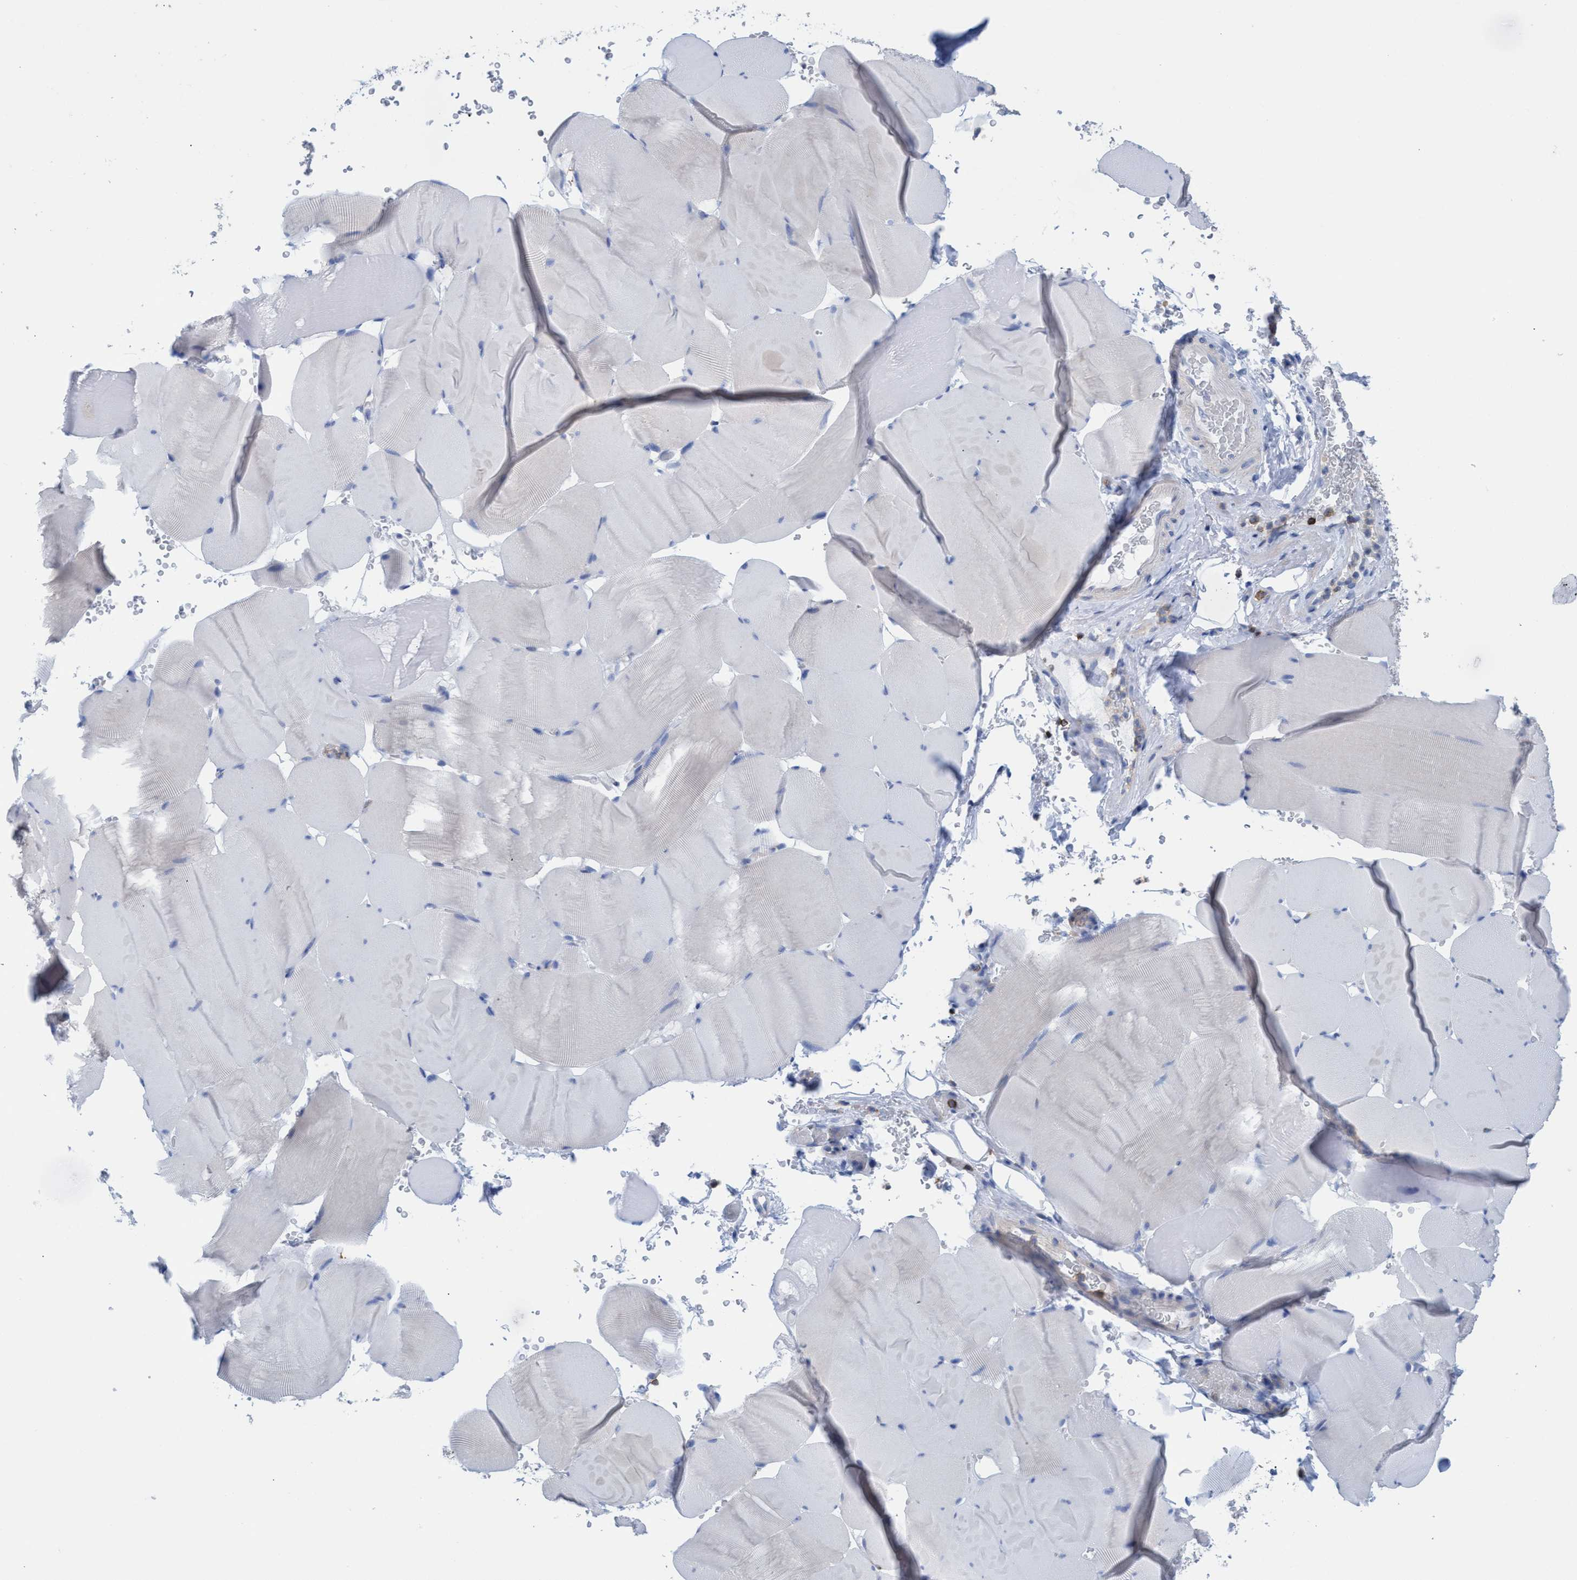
{"staining": {"intensity": "weak", "quantity": "<25%", "location": "cytoplasmic/membranous"}, "tissue": "skeletal muscle", "cell_type": "Myocytes", "image_type": "normal", "snomed": [{"axis": "morphology", "description": "Normal tissue, NOS"}, {"axis": "topography", "description": "Skeletal muscle"}], "caption": "DAB (3,3'-diaminobenzidine) immunohistochemical staining of benign human skeletal muscle reveals no significant expression in myocytes. Nuclei are stained in blue.", "gene": "EZR", "patient": {"sex": "male", "age": 62}}